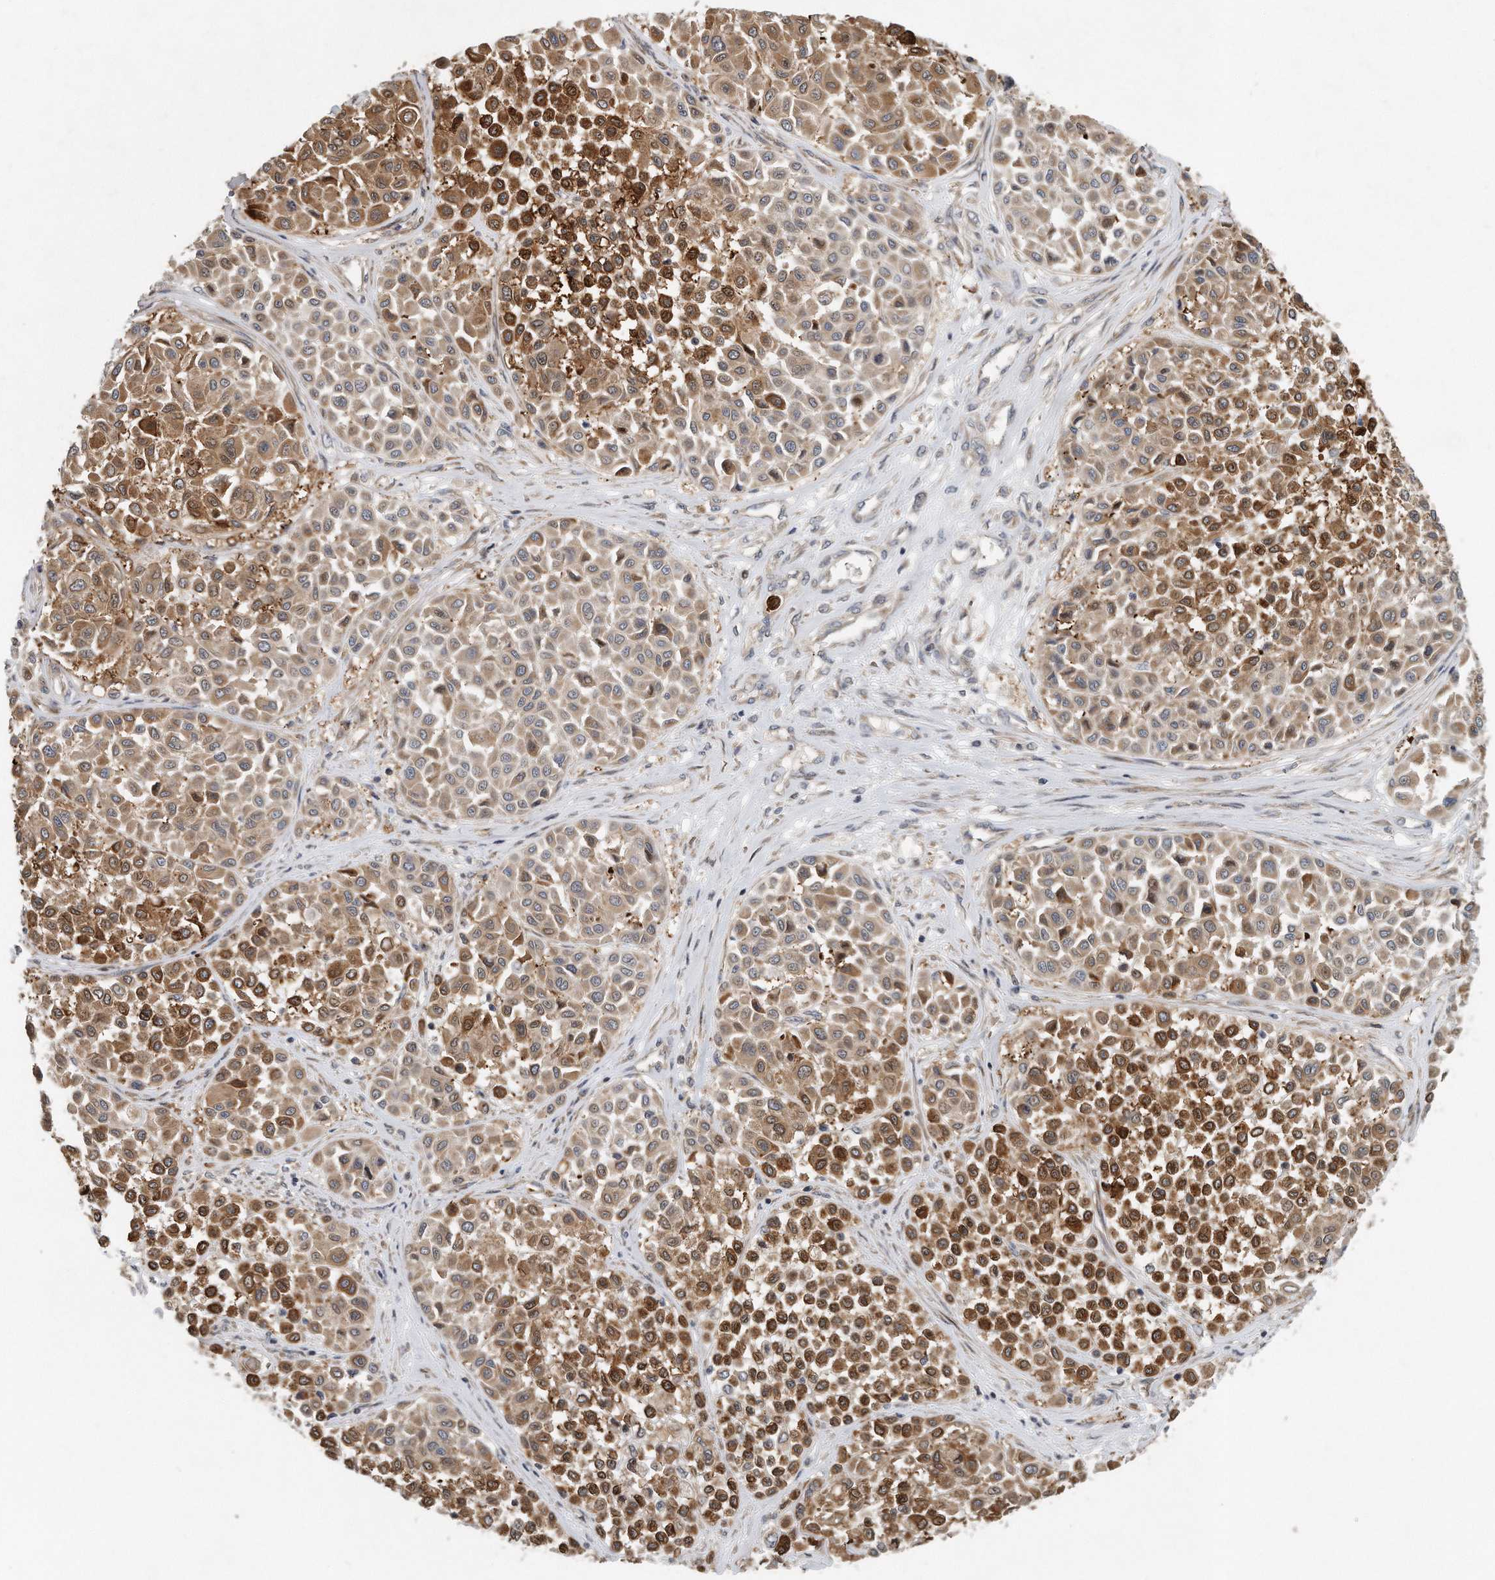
{"staining": {"intensity": "moderate", "quantity": ">75%", "location": "cytoplasmic/membranous"}, "tissue": "melanoma", "cell_type": "Tumor cells", "image_type": "cancer", "snomed": [{"axis": "morphology", "description": "Malignant melanoma, Metastatic site"}, {"axis": "topography", "description": "Soft tissue"}], "caption": "The micrograph shows staining of malignant melanoma (metastatic site), revealing moderate cytoplasmic/membranous protein staining (brown color) within tumor cells.", "gene": "PCDH8", "patient": {"sex": "male", "age": 41}}